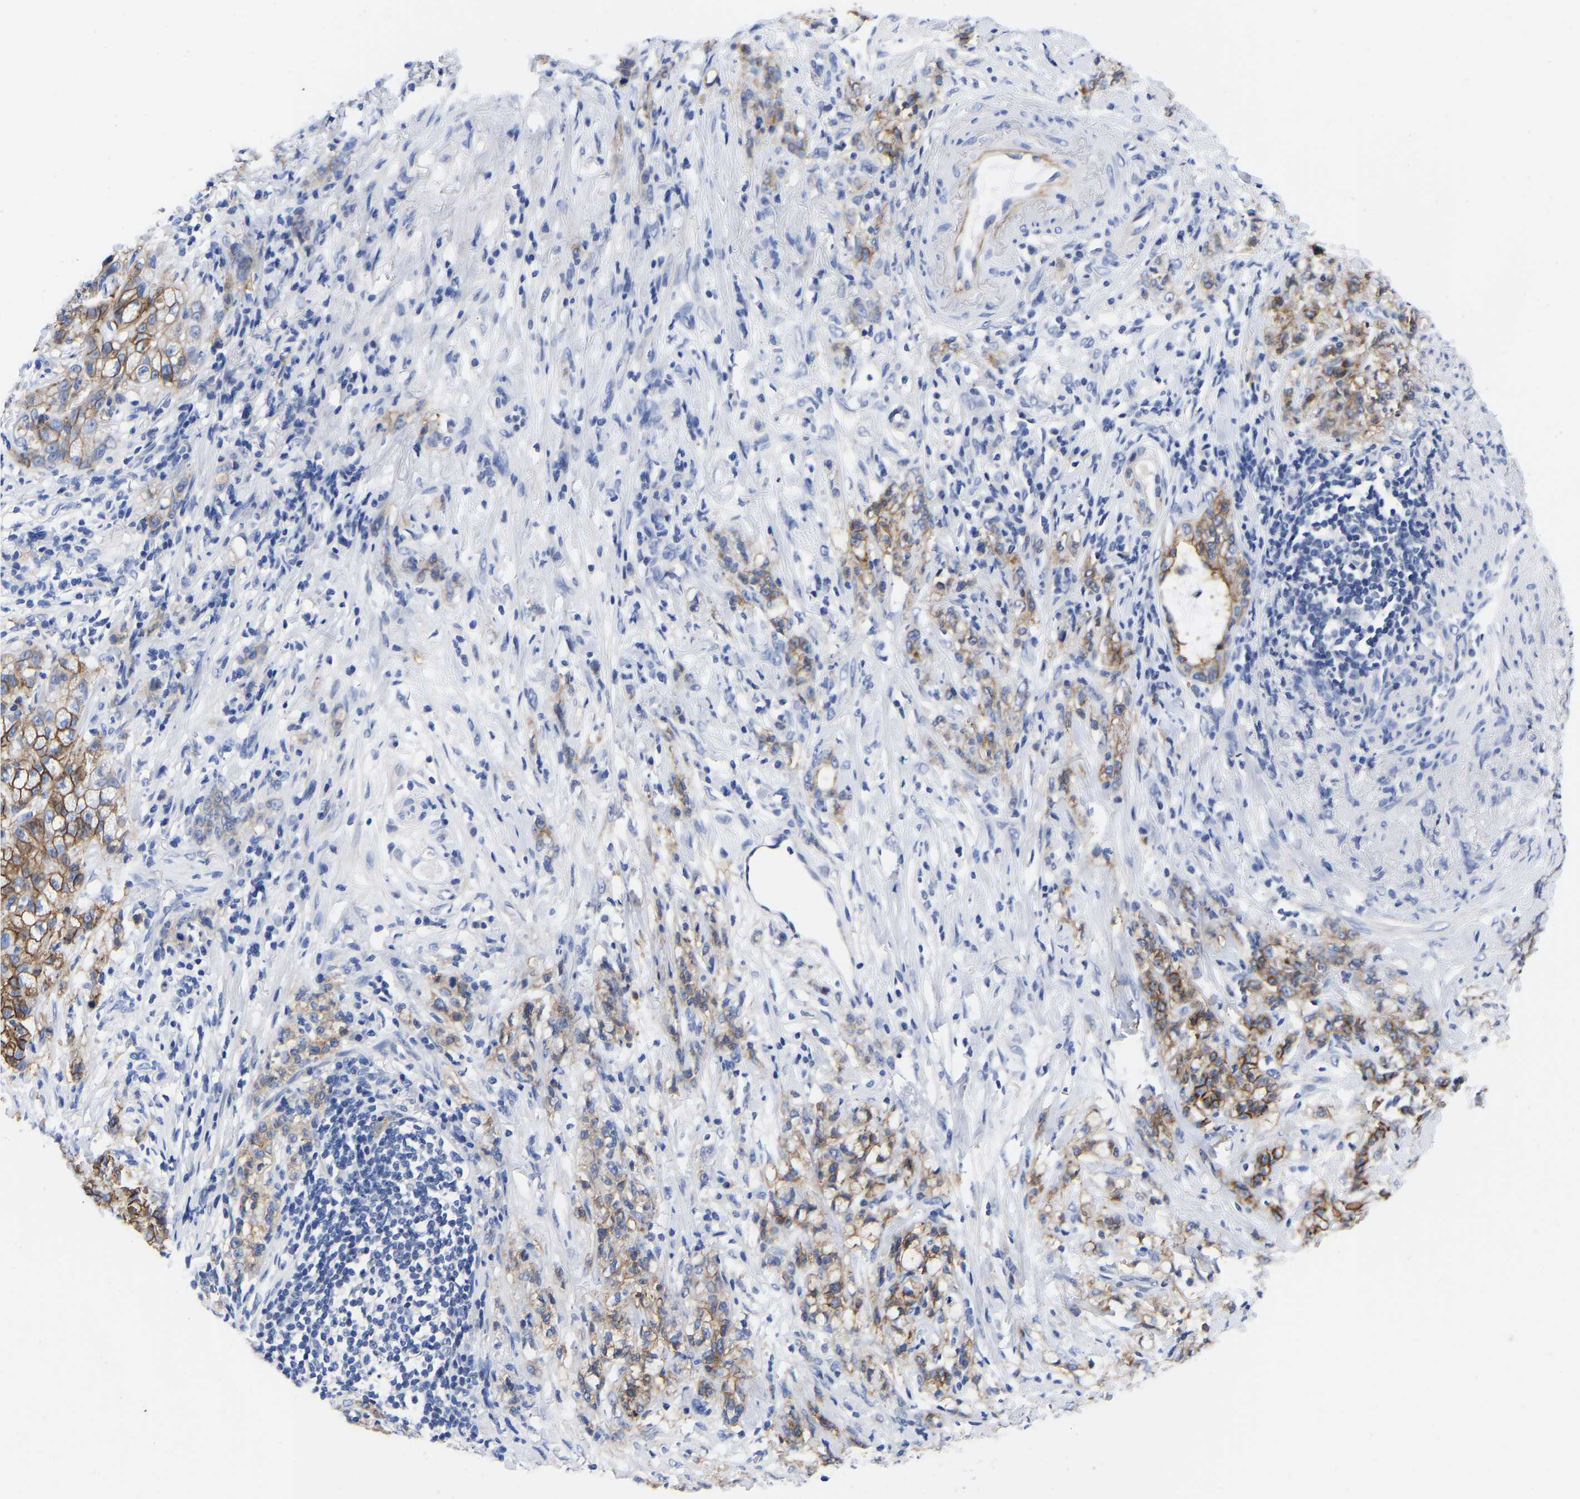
{"staining": {"intensity": "moderate", "quantity": "25%-75%", "location": "cytoplasmic/membranous"}, "tissue": "stomach cancer", "cell_type": "Tumor cells", "image_type": "cancer", "snomed": [{"axis": "morphology", "description": "Adenocarcinoma, NOS"}, {"axis": "topography", "description": "Stomach, lower"}], "caption": "Tumor cells reveal moderate cytoplasmic/membranous positivity in approximately 25%-75% of cells in stomach cancer. Using DAB (brown) and hematoxylin (blue) stains, captured at high magnification using brightfield microscopy.", "gene": "GPA33", "patient": {"sex": "male", "age": 88}}